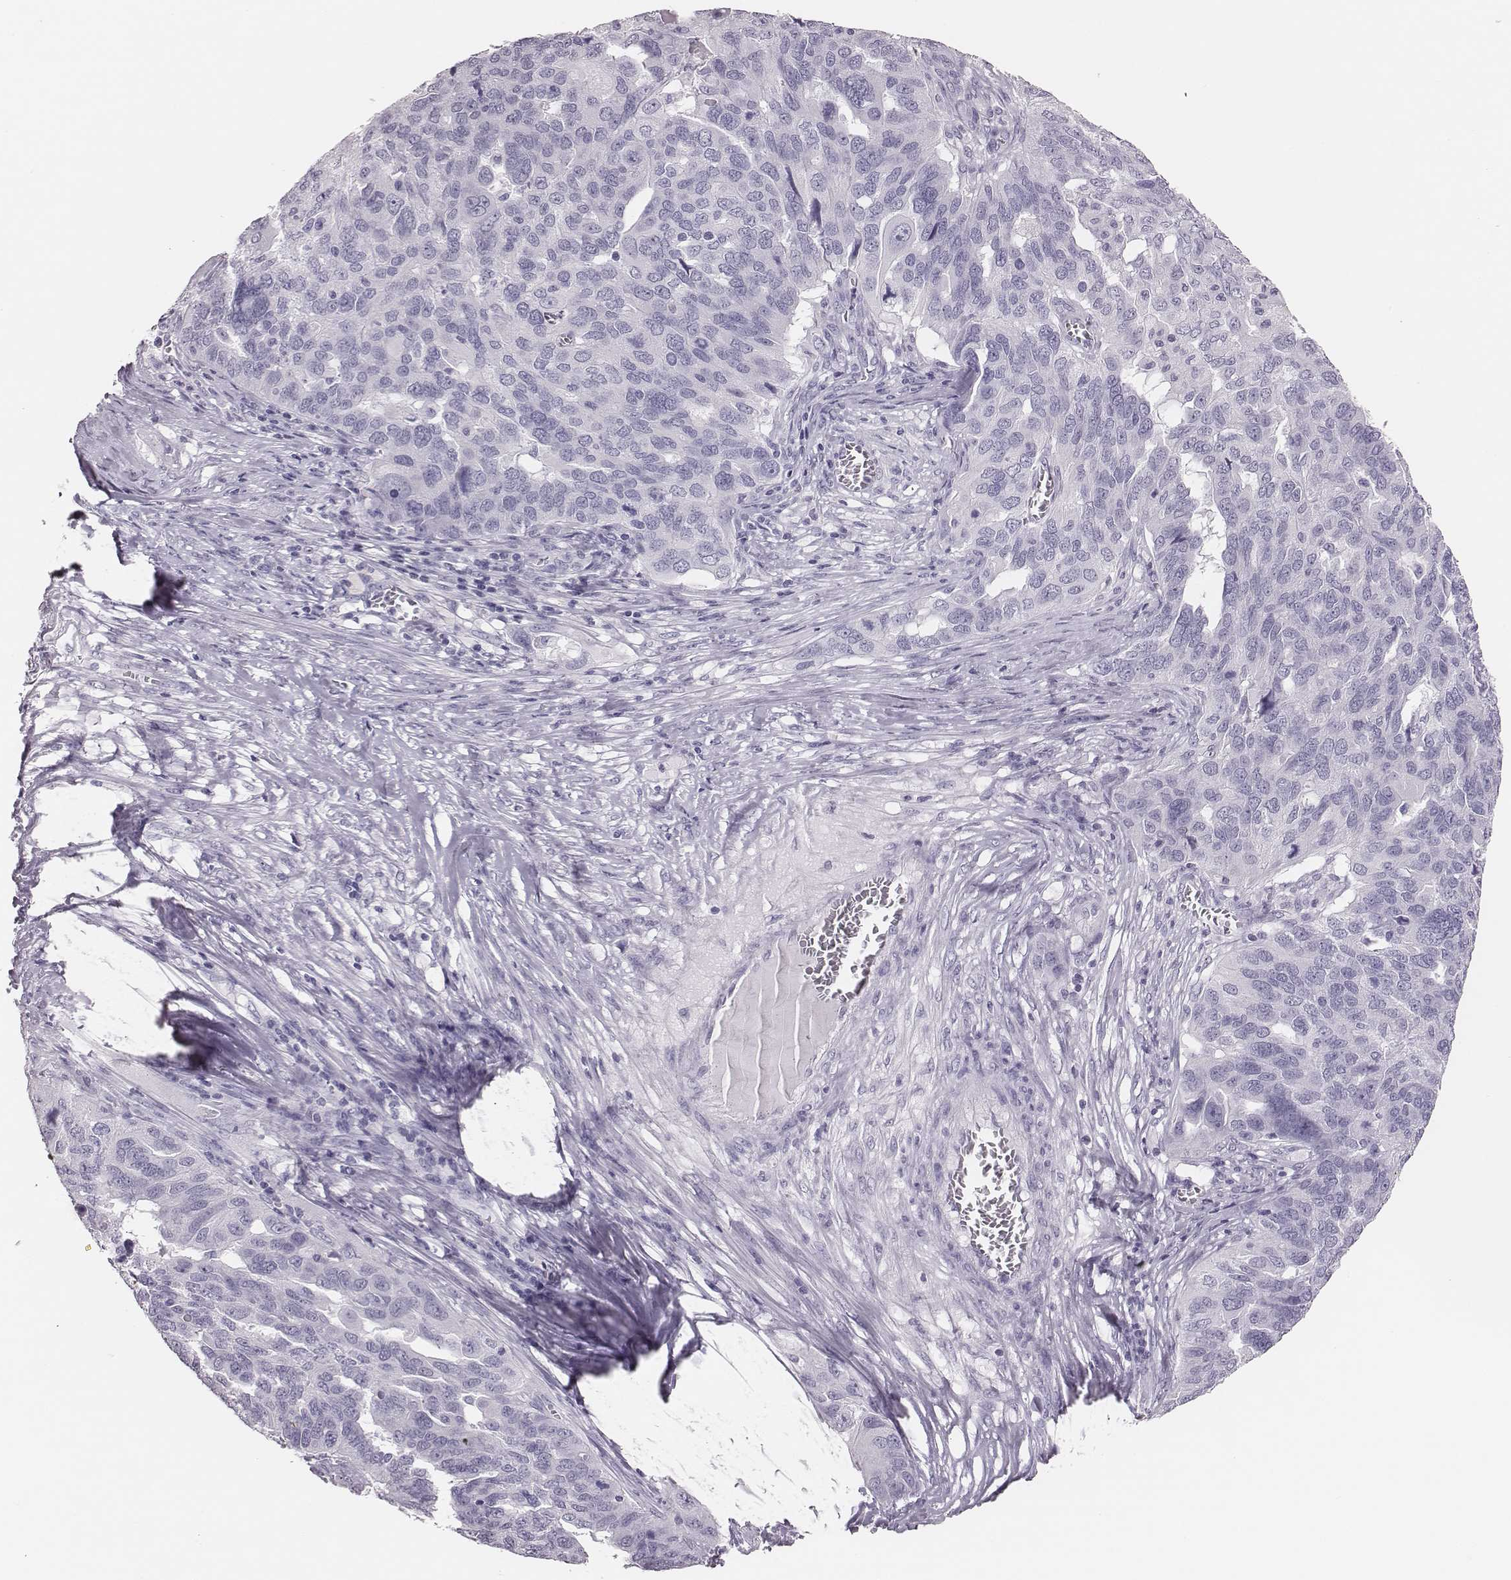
{"staining": {"intensity": "negative", "quantity": "none", "location": "none"}, "tissue": "ovarian cancer", "cell_type": "Tumor cells", "image_type": "cancer", "snomed": [{"axis": "morphology", "description": "Carcinoma, endometroid"}, {"axis": "topography", "description": "Soft tissue"}, {"axis": "topography", "description": "Ovary"}], "caption": "An IHC photomicrograph of endometroid carcinoma (ovarian) is shown. There is no staining in tumor cells of endometroid carcinoma (ovarian).", "gene": "H1-6", "patient": {"sex": "female", "age": 52}}